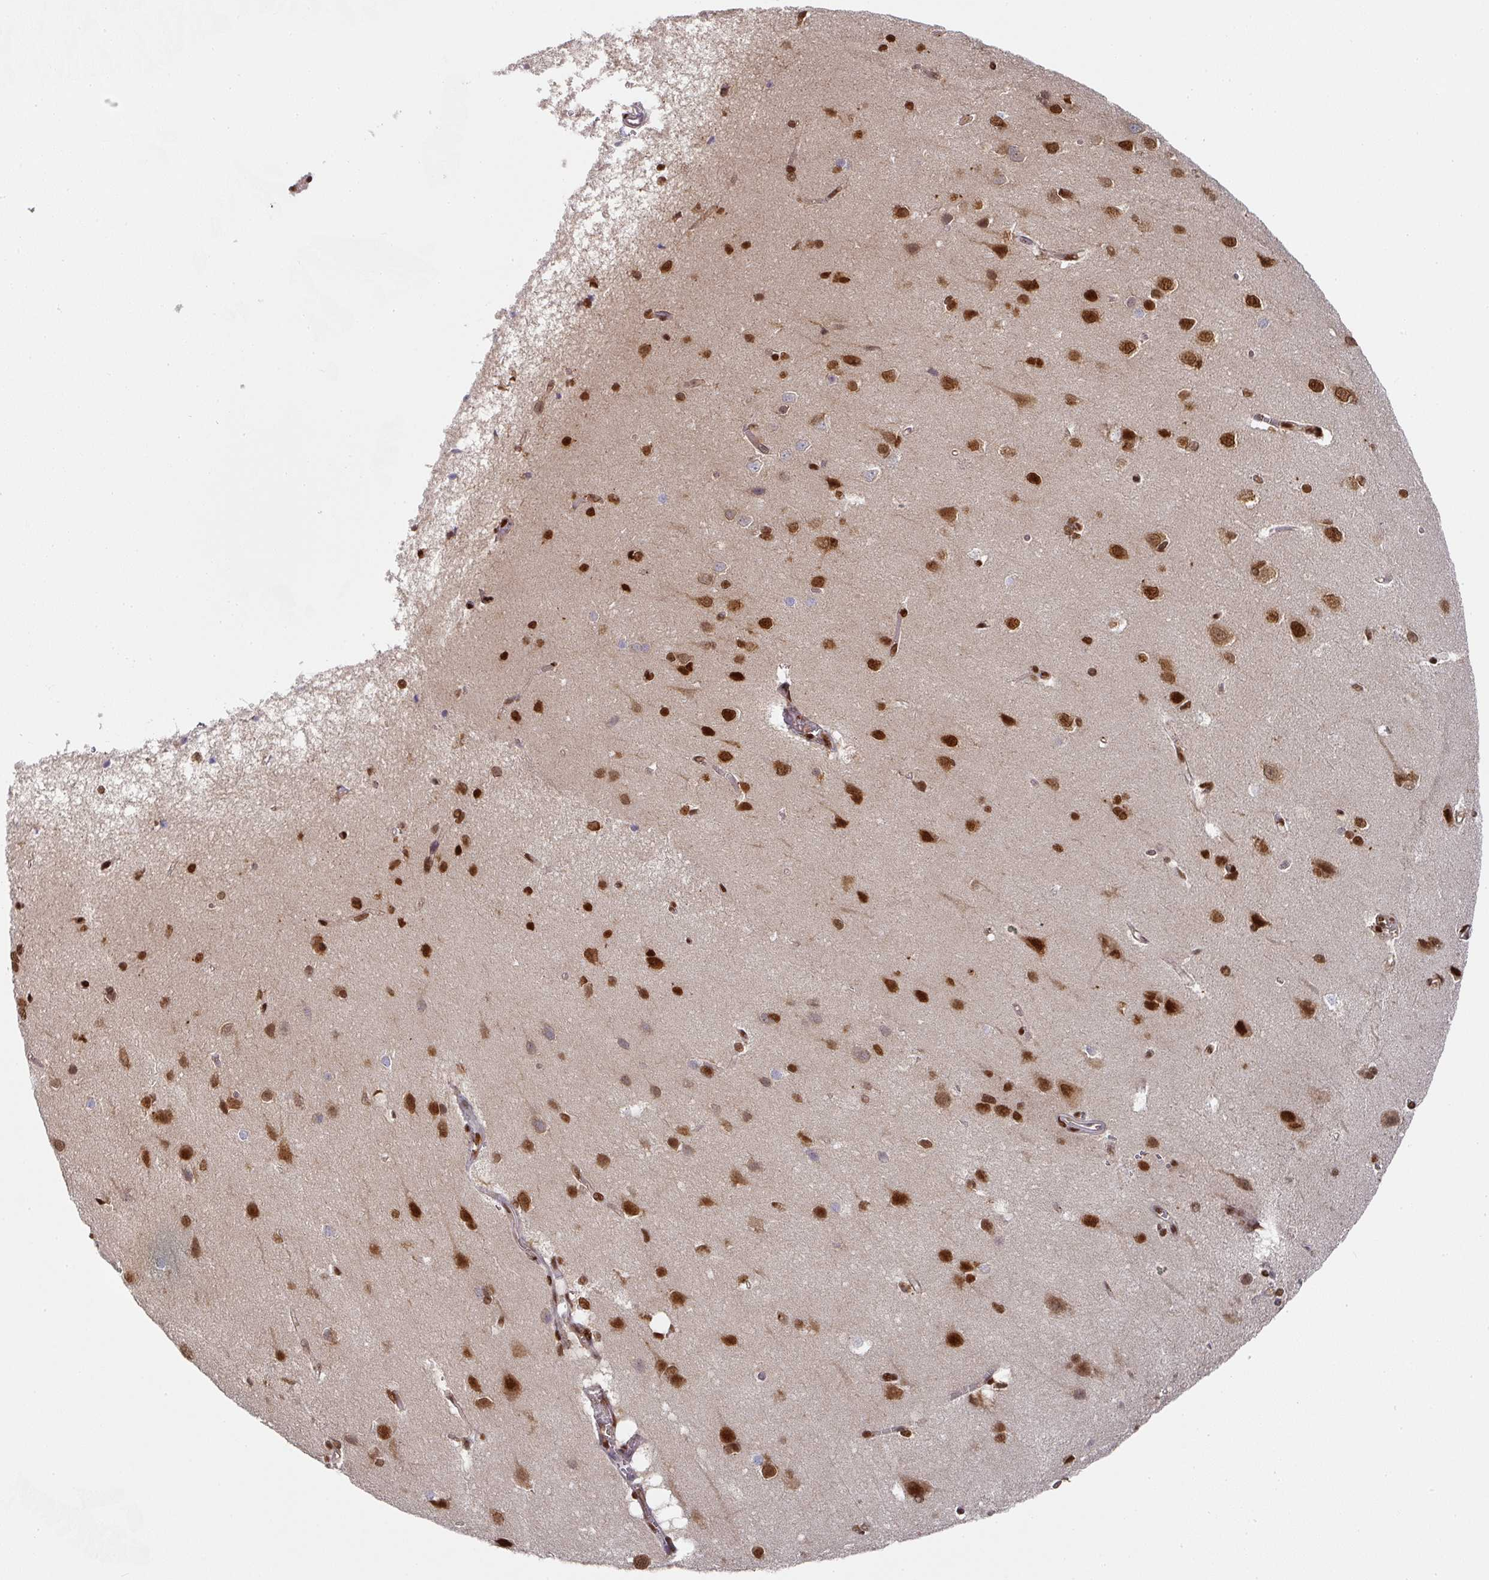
{"staining": {"intensity": "strong", "quantity": ">75%", "location": "nuclear"}, "tissue": "cerebral cortex", "cell_type": "Endothelial cells", "image_type": "normal", "snomed": [{"axis": "morphology", "description": "Normal tissue, NOS"}, {"axis": "topography", "description": "Cerebral cortex"}], "caption": "The image demonstrates a brown stain indicating the presence of a protein in the nuclear of endothelial cells in cerebral cortex.", "gene": "DIDO1", "patient": {"sex": "male", "age": 37}}